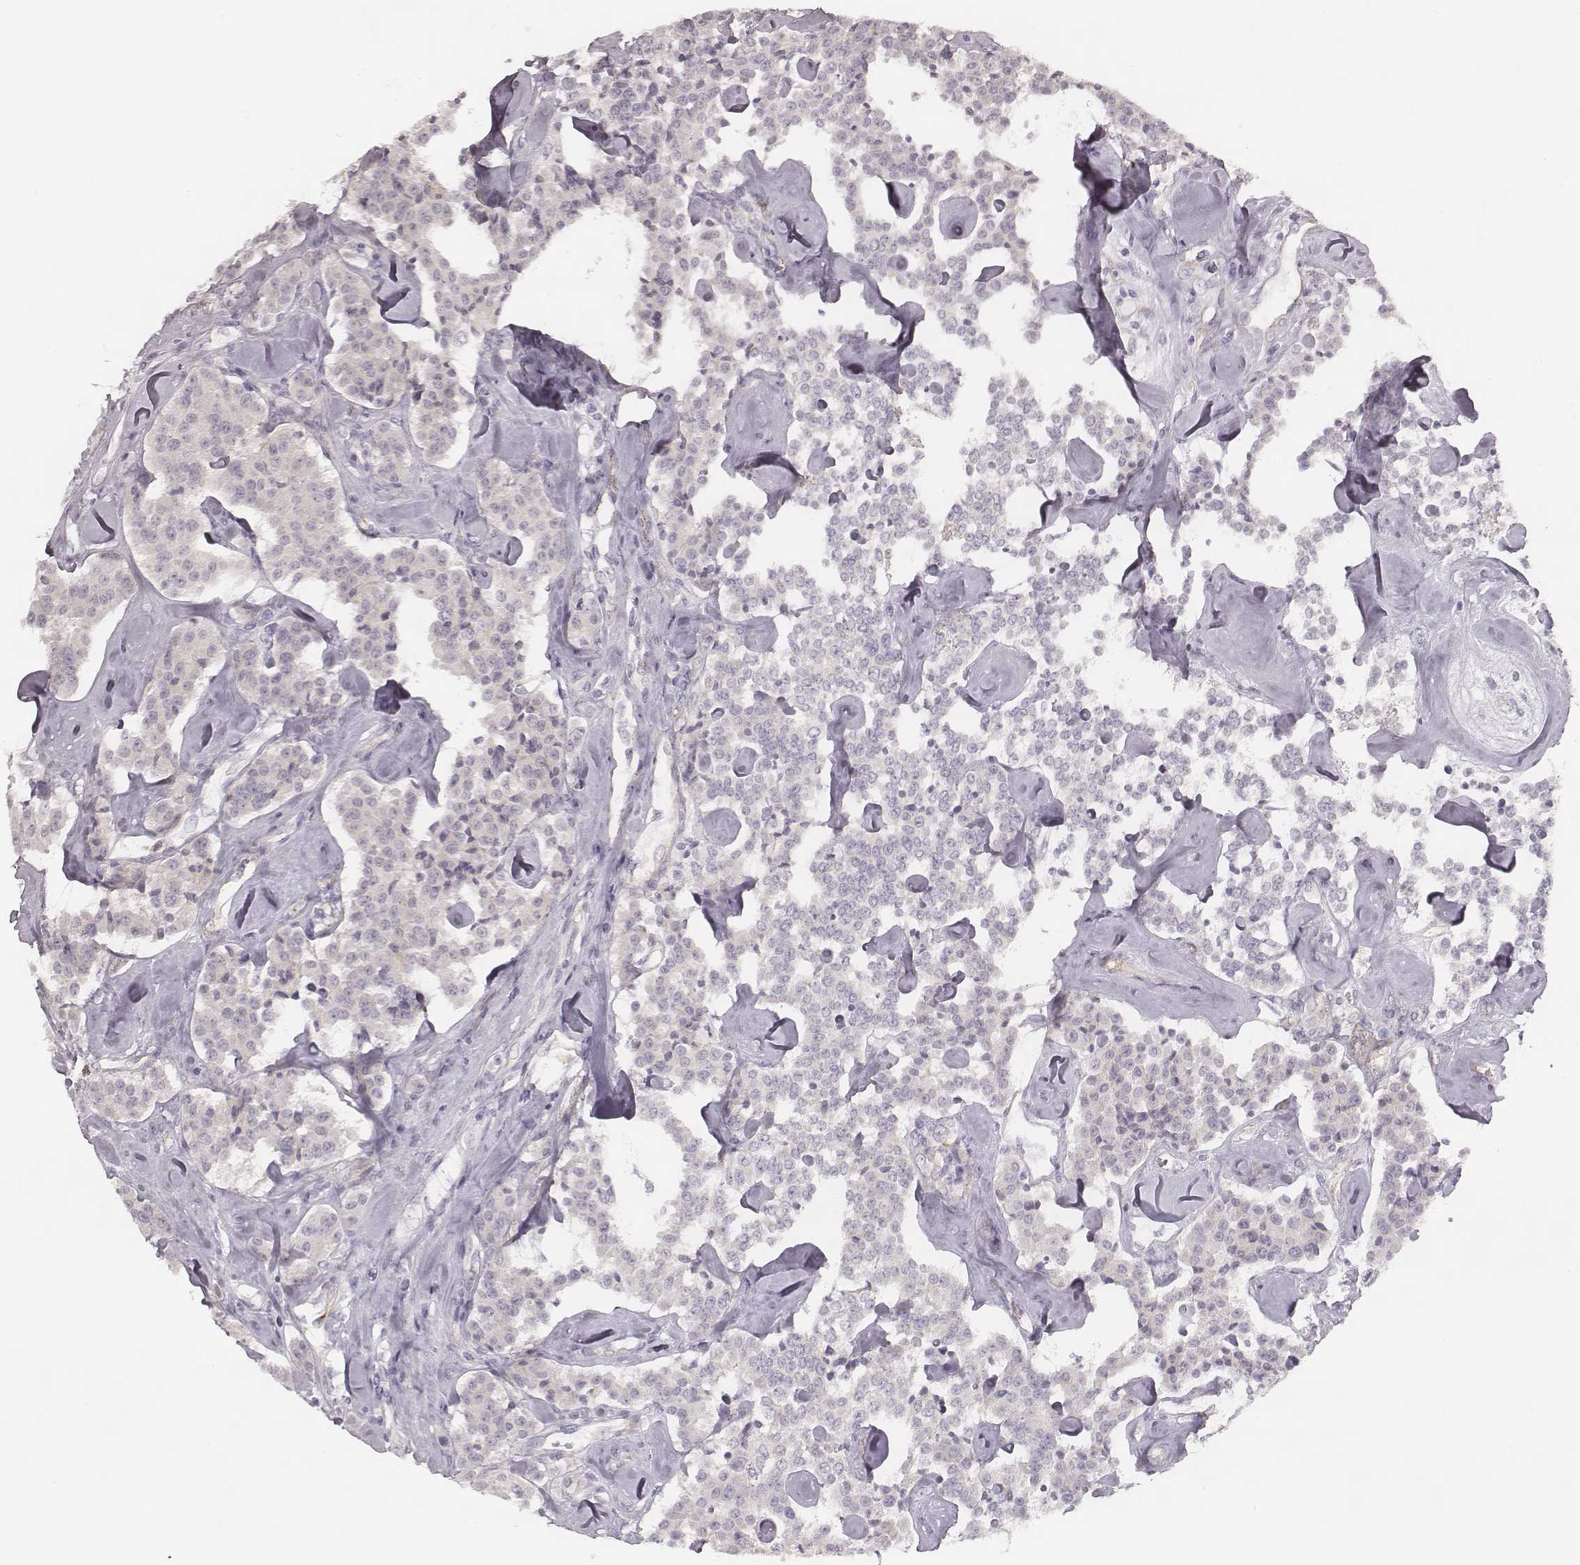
{"staining": {"intensity": "negative", "quantity": "none", "location": "none"}, "tissue": "carcinoid", "cell_type": "Tumor cells", "image_type": "cancer", "snomed": [{"axis": "morphology", "description": "Carcinoid, malignant, NOS"}, {"axis": "topography", "description": "Pancreas"}], "caption": "There is no significant staining in tumor cells of carcinoid.", "gene": "KCNJ12", "patient": {"sex": "male", "age": 41}}